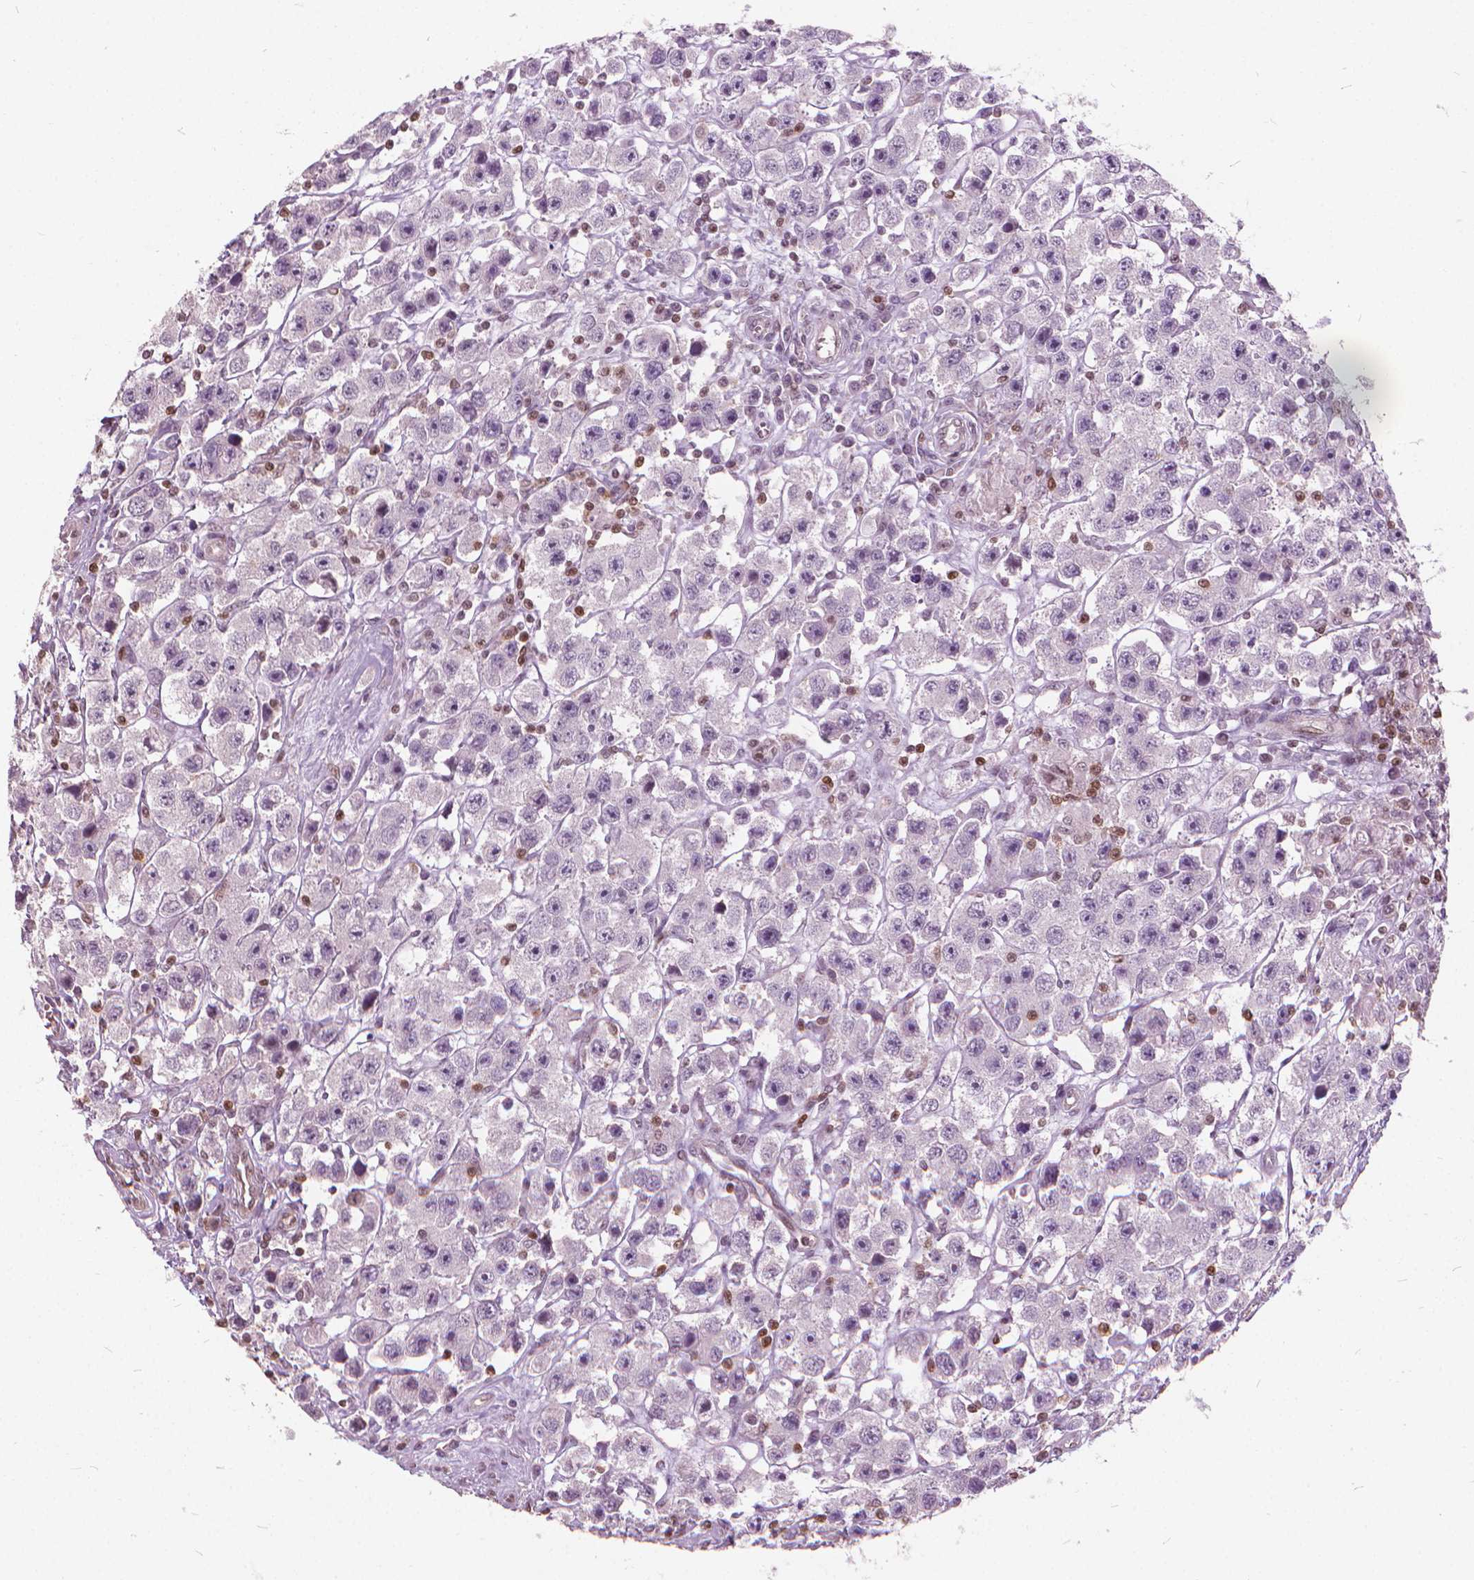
{"staining": {"intensity": "negative", "quantity": "none", "location": "none"}, "tissue": "testis cancer", "cell_type": "Tumor cells", "image_type": "cancer", "snomed": [{"axis": "morphology", "description": "Seminoma, NOS"}, {"axis": "topography", "description": "Testis"}], "caption": "Image shows no significant protein staining in tumor cells of seminoma (testis). The staining is performed using DAB (3,3'-diaminobenzidine) brown chromogen with nuclei counter-stained in using hematoxylin.", "gene": "STAT5B", "patient": {"sex": "male", "age": 45}}